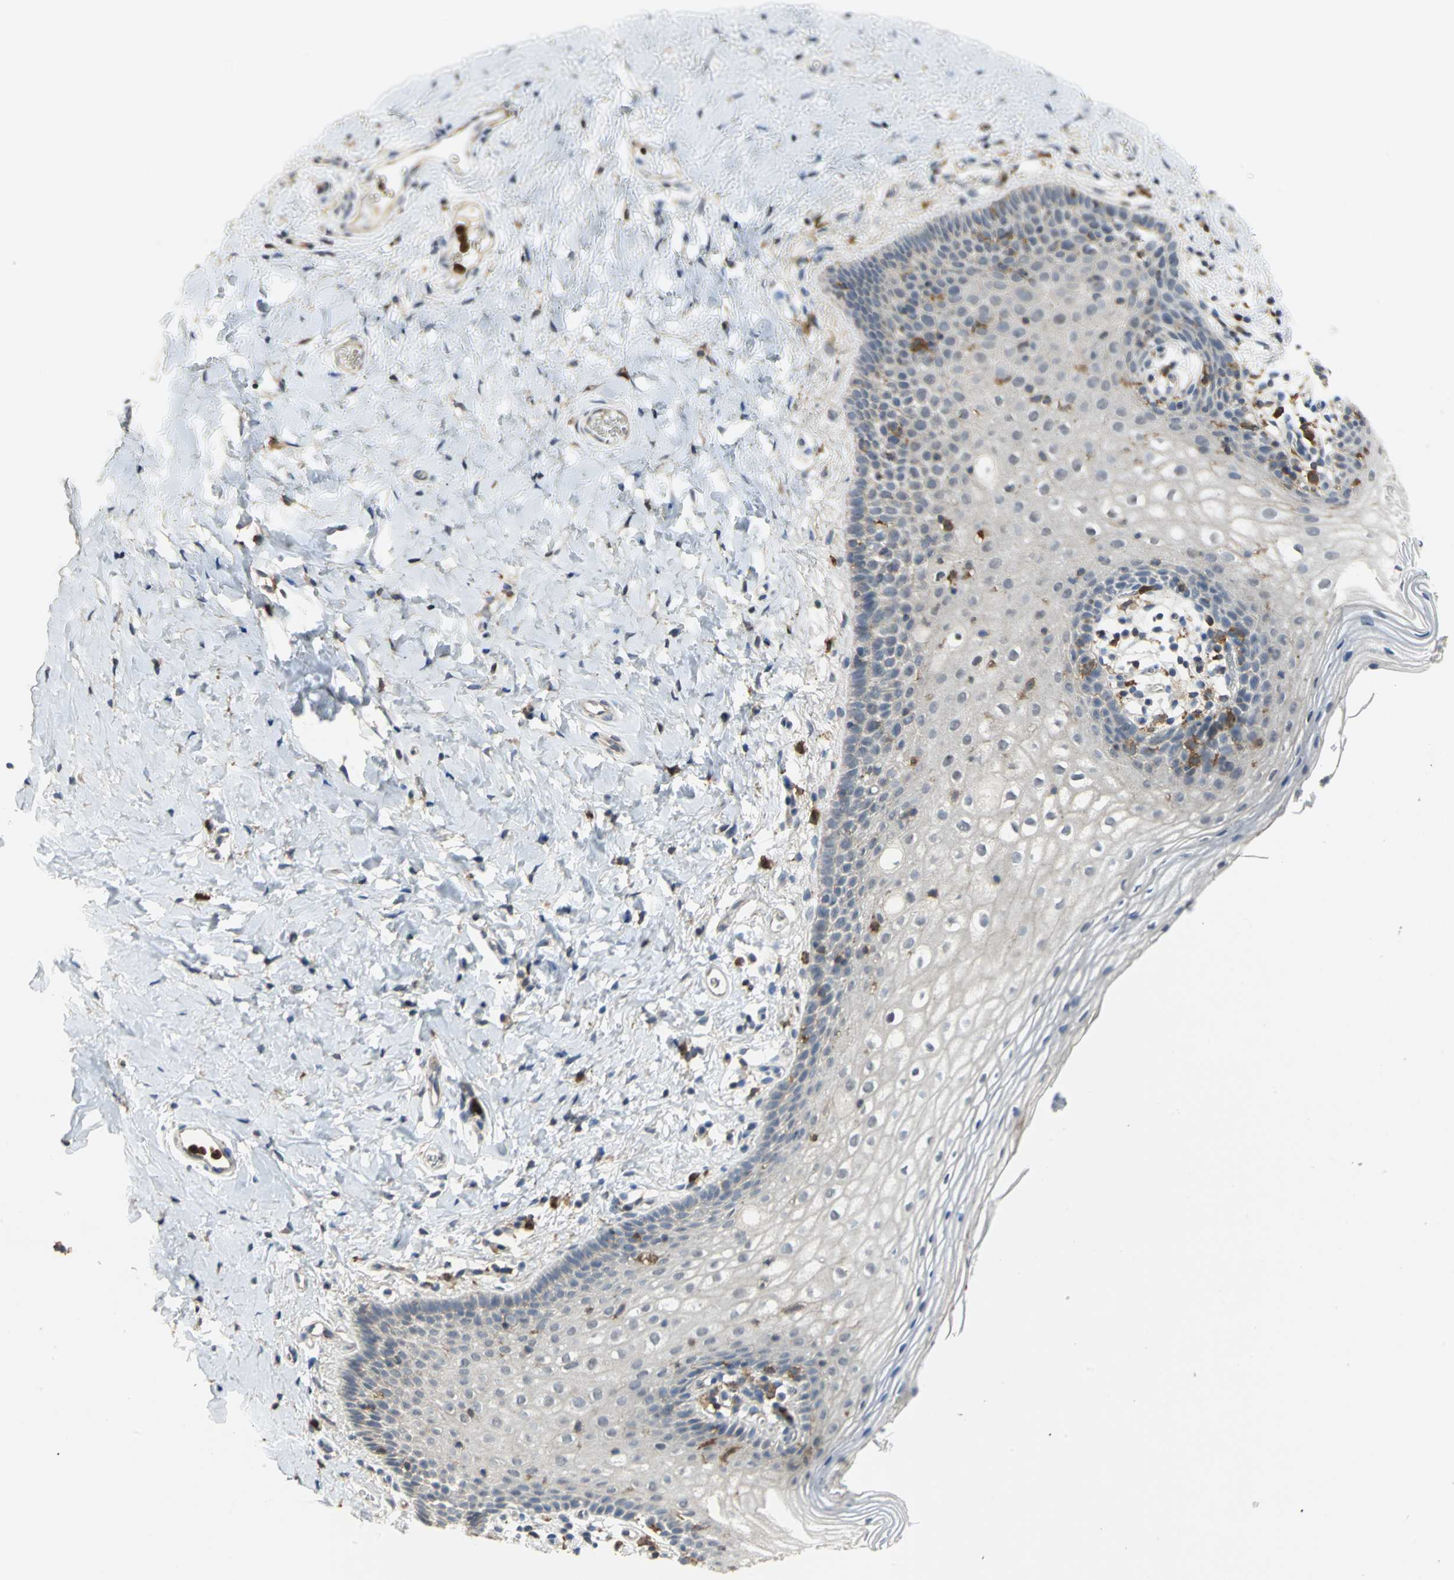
{"staining": {"intensity": "negative", "quantity": "none", "location": "none"}, "tissue": "vagina", "cell_type": "Squamous epithelial cells", "image_type": "normal", "snomed": [{"axis": "morphology", "description": "Normal tissue, NOS"}, {"axis": "topography", "description": "Vagina"}], "caption": "Squamous epithelial cells show no significant protein positivity in unremarkable vagina. The staining is performed using DAB brown chromogen with nuclei counter-stained in using hematoxylin.", "gene": "SKAP2", "patient": {"sex": "female", "age": 55}}